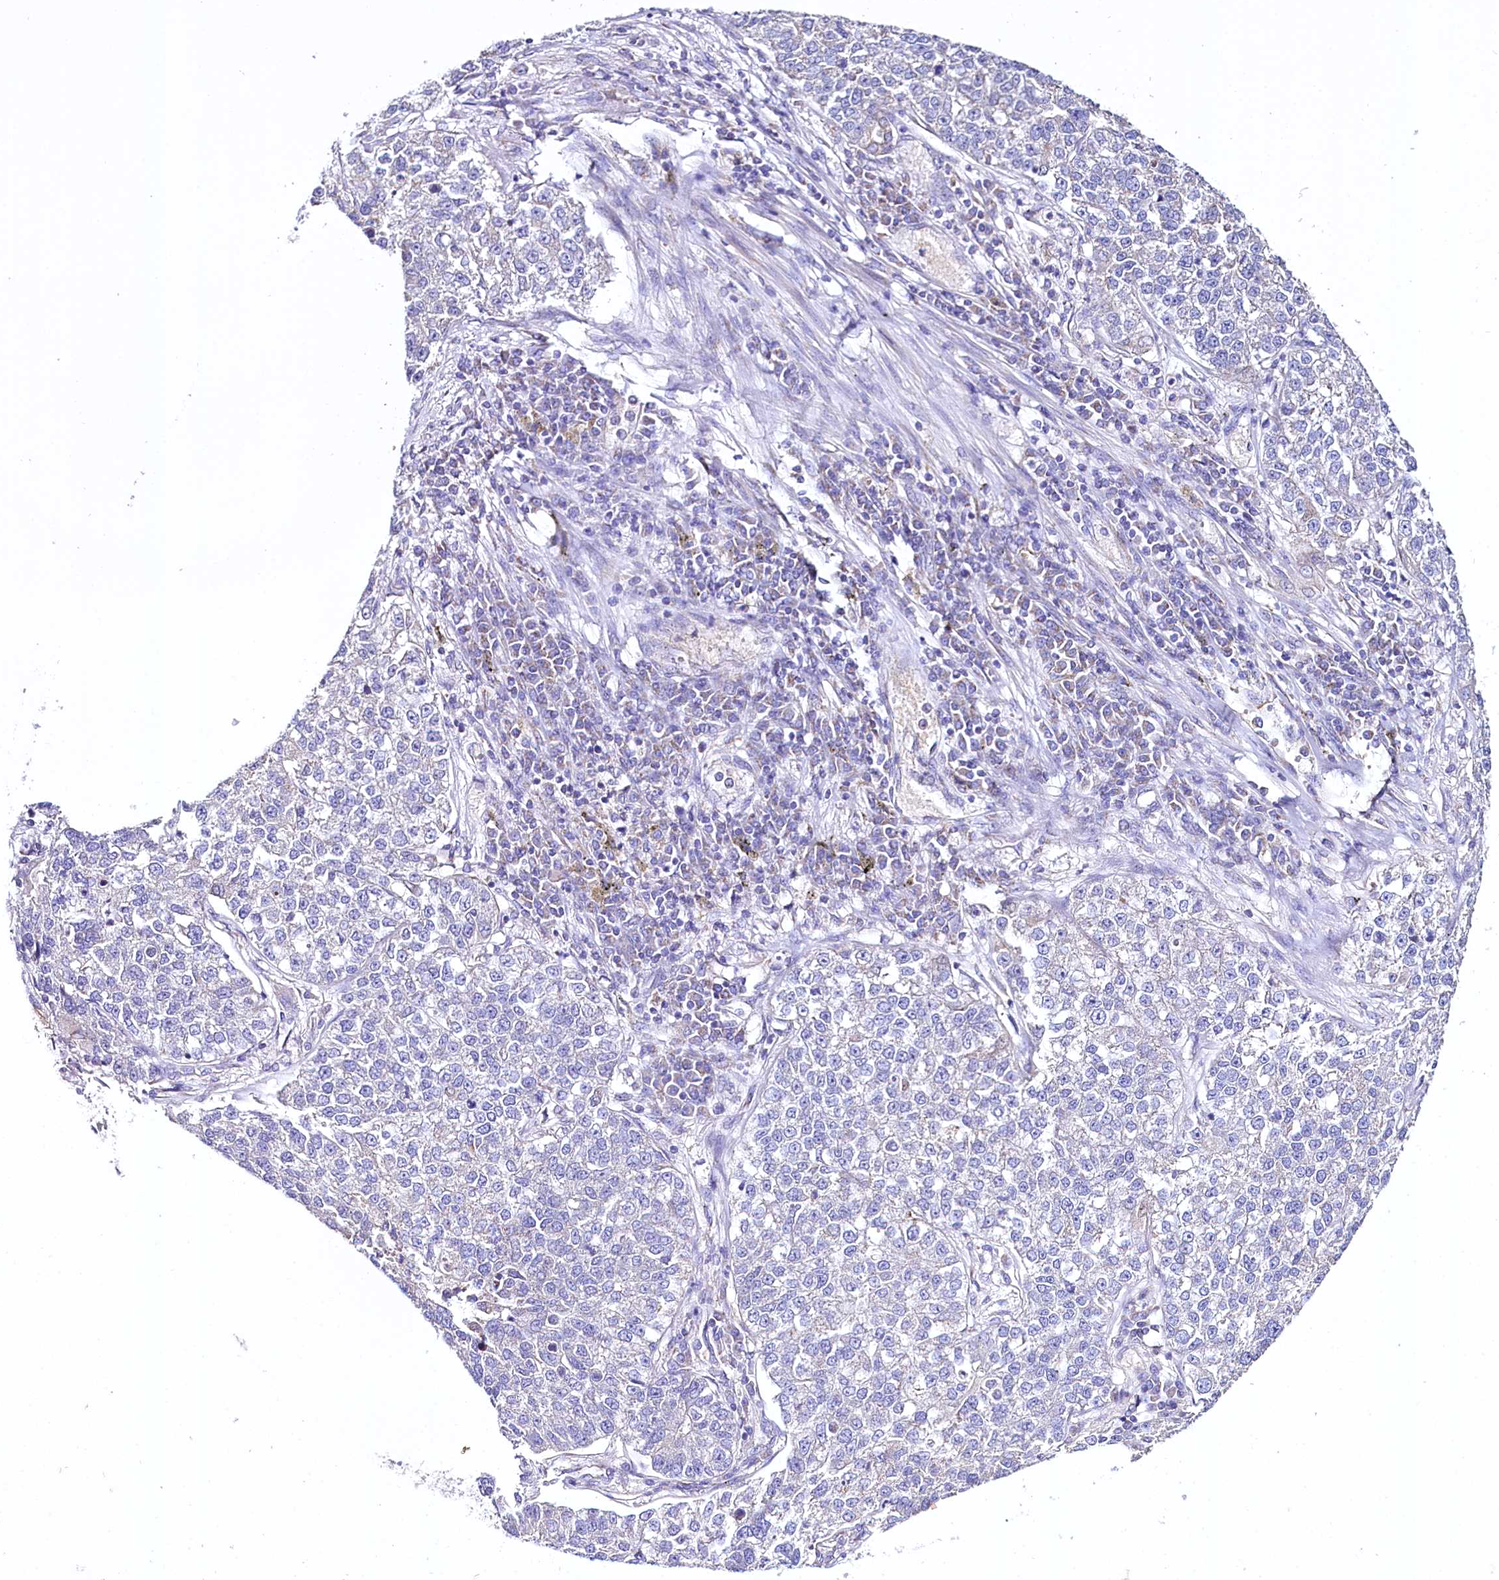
{"staining": {"intensity": "negative", "quantity": "none", "location": "none"}, "tissue": "lung cancer", "cell_type": "Tumor cells", "image_type": "cancer", "snomed": [{"axis": "morphology", "description": "Adenocarcinoma, NOS"}, {"axis": "topography", "description": "Lung"}], "caption": "This photomicrograph is of adenocarcinoma (lung) stained with immunohistochemistry to label a protein in brown with the nuclei are counter-stained blue. There is no expression in tumor cells.", "gene": "CEP295", "patient": {"sex": "male", "age": 49}}